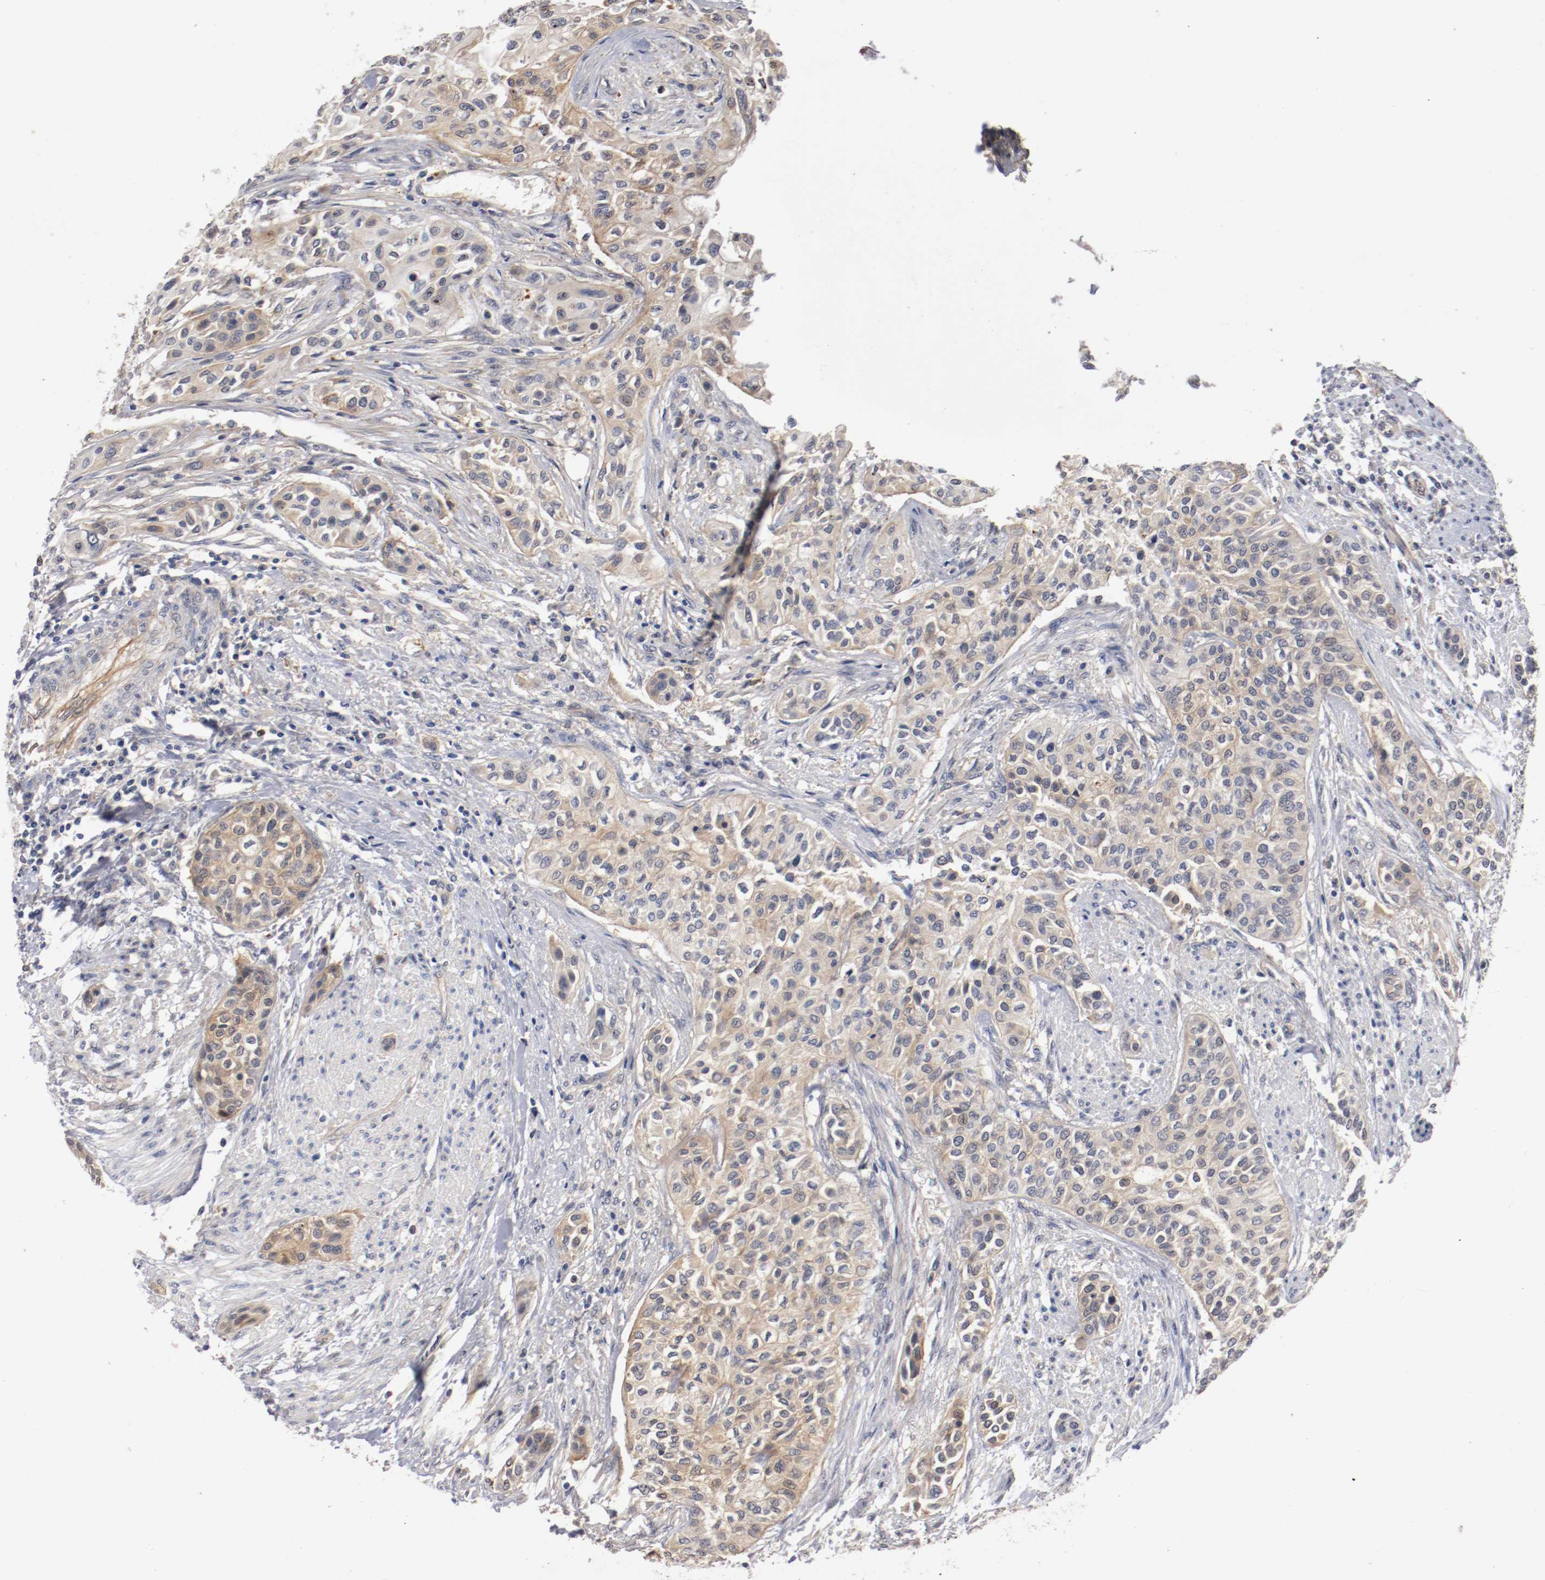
{"staining": {"intensity": "weak", "quantity": ">75%", "location": "cytoplasmic/membranous,nuclear"}, "tissue": "urothelial cancer", "cell_type": "Tumor cells", "image_type": "cancer", "snomed": [{"axis": "morphology", "description": "Urothelial carcinoma, High grade"}, {"axis": "topography", "description": "Urinary bladder"}], "caption": "This photomicrograph exhibits IHC staining of human high-grade urothelial carcinoma, with low weak cytoplasmic/membranous and nuclear staining in approximately >75% of tumor cells.", "gene": "RBM23", "patient": {"sex": "male", "age": 74}}